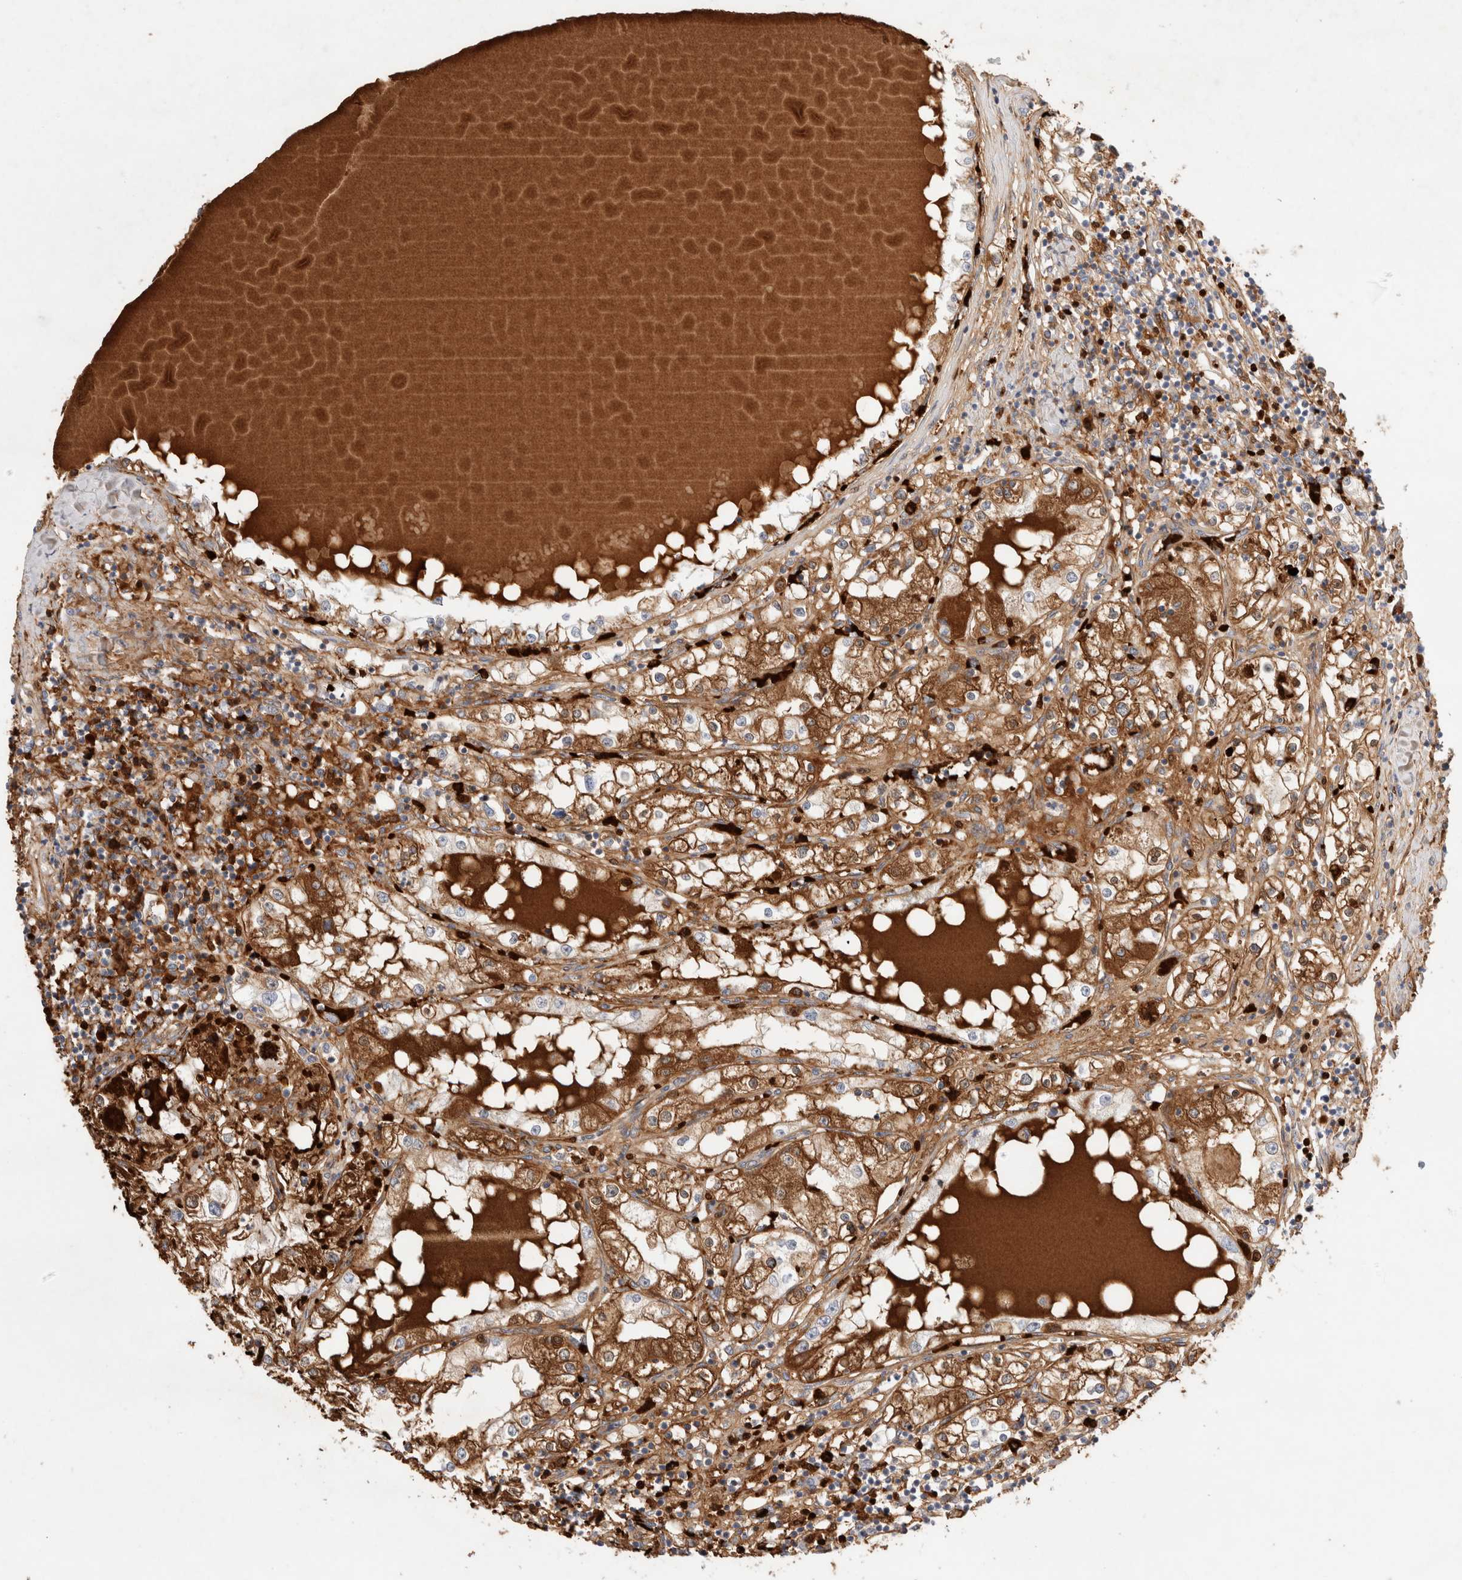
{"staining": {"intensity": "moderate", "quantity": "25%-75%", "location": "cytoplasmic/membranous"}, "tissue": "renal cancer", "cell_type": "Tumor cells", "image_type": "cancer", "snomed": [{"axis": "morphology", "description": "Adenocarcinoma, NOS"}, {"axis": "topography", "description": "Kidney"}], "caption": "There is medium levels of moderate cytoplasmic/membranous staining in tumor cells of adenocarcinoma (renal), as demonstrated by immunohistochemical staining (brown color).", "gene": "MST1", "patient": {"sex": "male", "age": 68}}